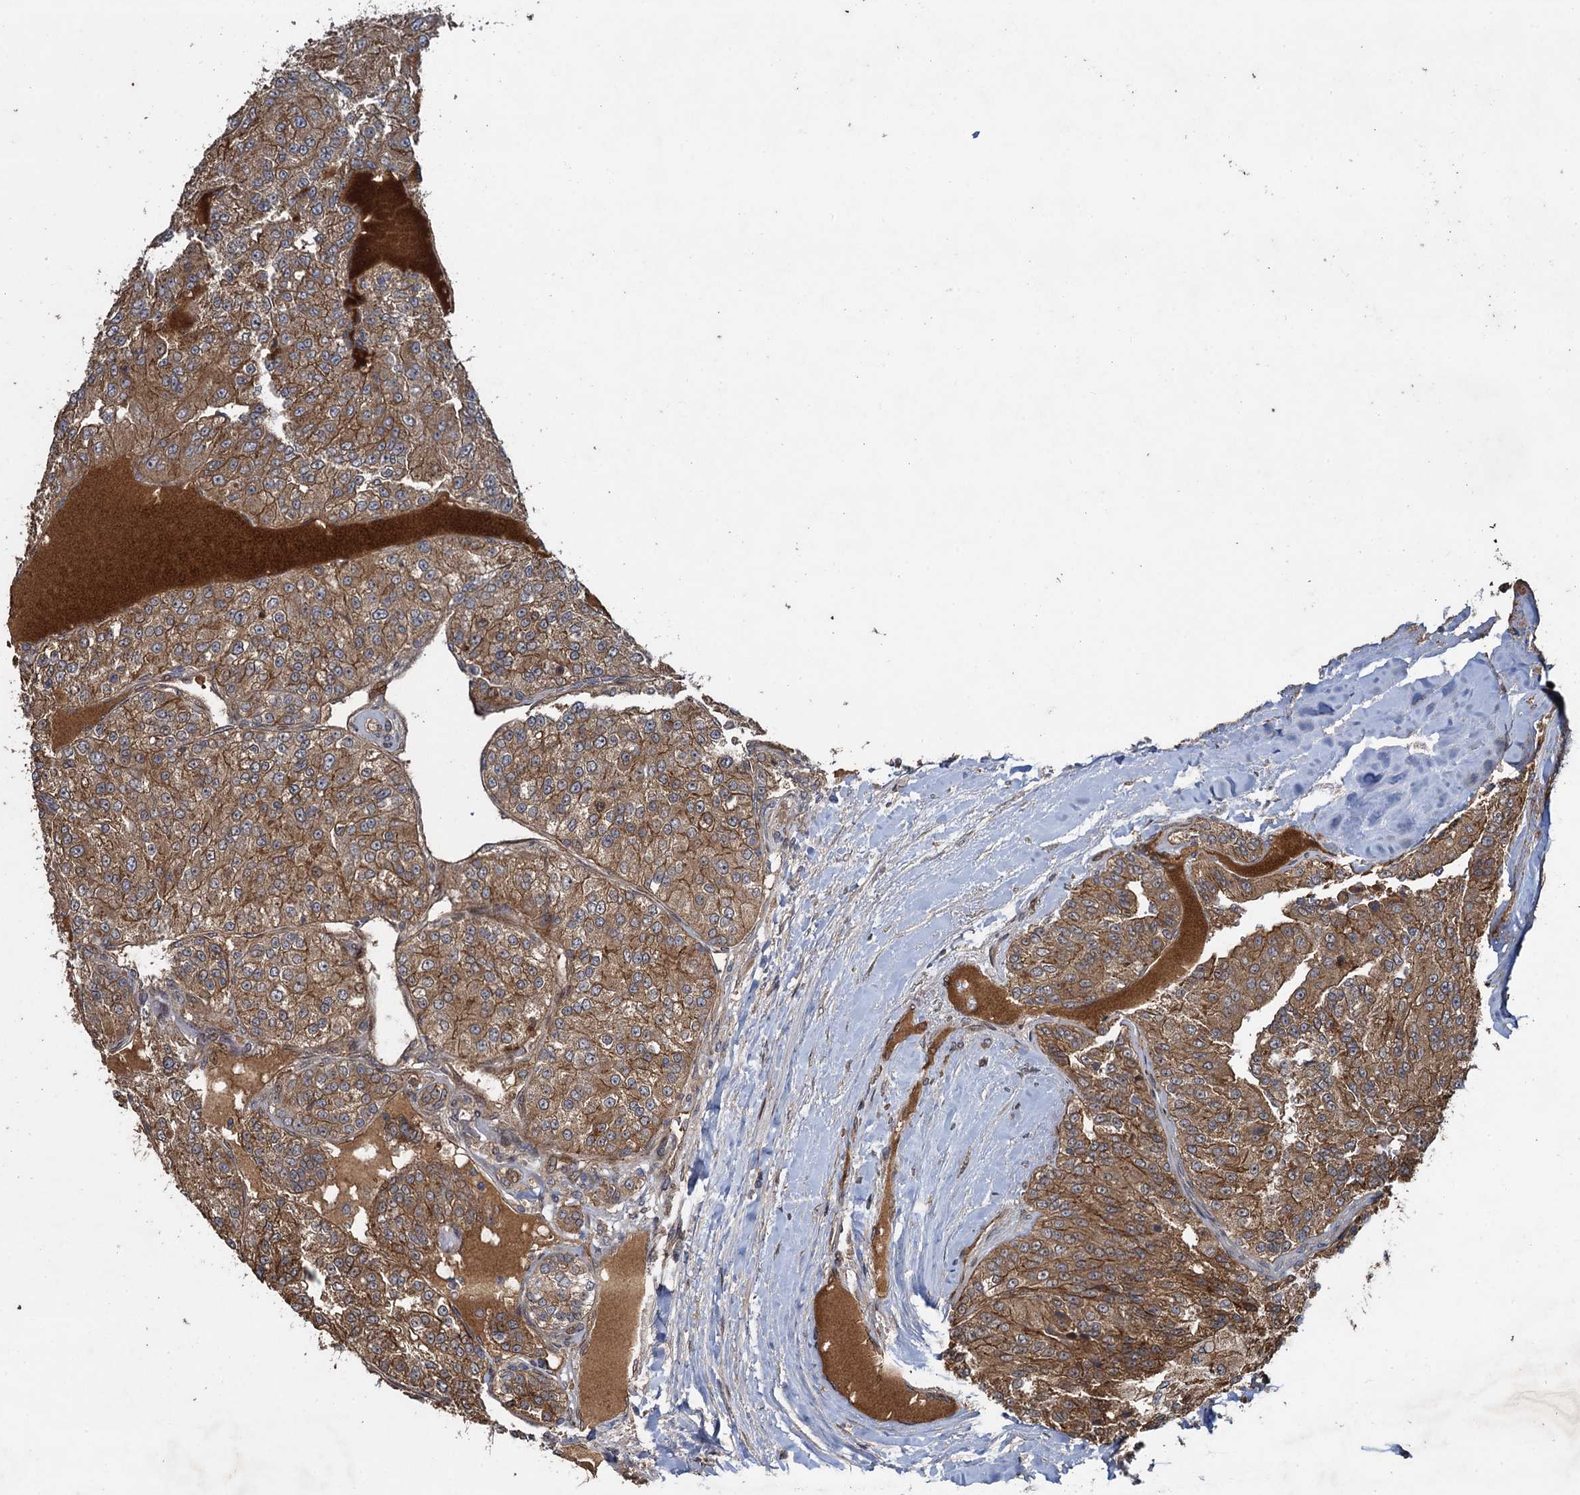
{"staining": {"intensity": "moderate", "quantity": ">75%", "location": "cytoplasmic/membranous"}, "tissue": "renal cancer", "cell_type": "Tumor cells", "image_type": "cancer", "snomed": [{"axis": "morphology", "description": "Adenocarcinoma, NOS"}, {"axis": "topography", "description": "Kidney"}], "caption": "Human adenocarcinoma (renal) stained for a protein (brown) exhibits moderate cytoplasmic/membranous positive positivity in about >75% of tumor cells.", "gene": "RHOBTB1", "patient": {"sex": "female", "age": 63}}